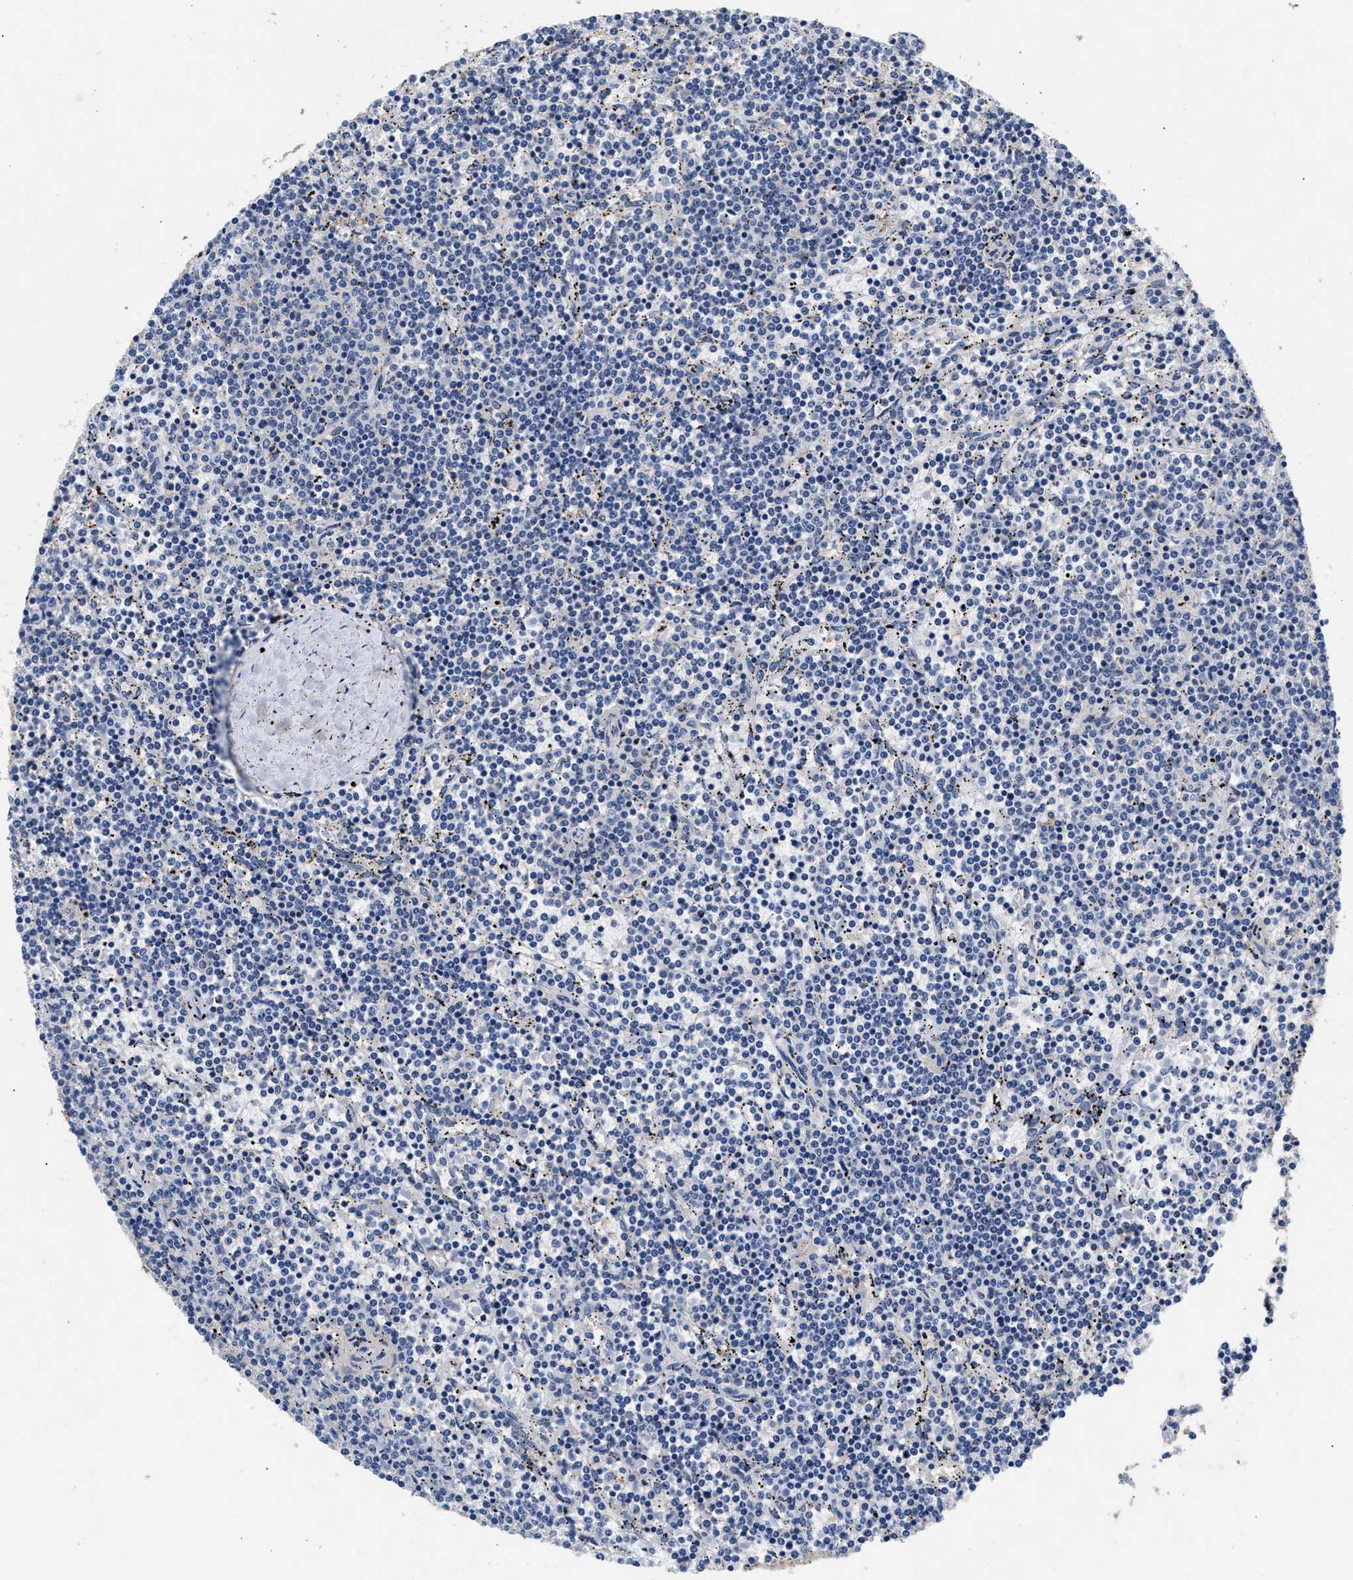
{"staining": {"intensity": "negative", "quantity": "none", "location": "none"}, "tissue": "lymphoma", "cell_type": "Tumor cells", "image_type": "cancer", "snomed": [{"axis": "morphology", "description": "Malignant lymphoma, non-Hodgkin's type, Low grade"}, {"axis": "topography", "description": "Spleen"}], "caption": "DAB (3,3'-diaminobenzidine) immunohistochemical staining of lymphoma displays no significant positivity in tumor cells.", "gene": "GNAI3", "patient": {"sex": "female", "age": 50}}